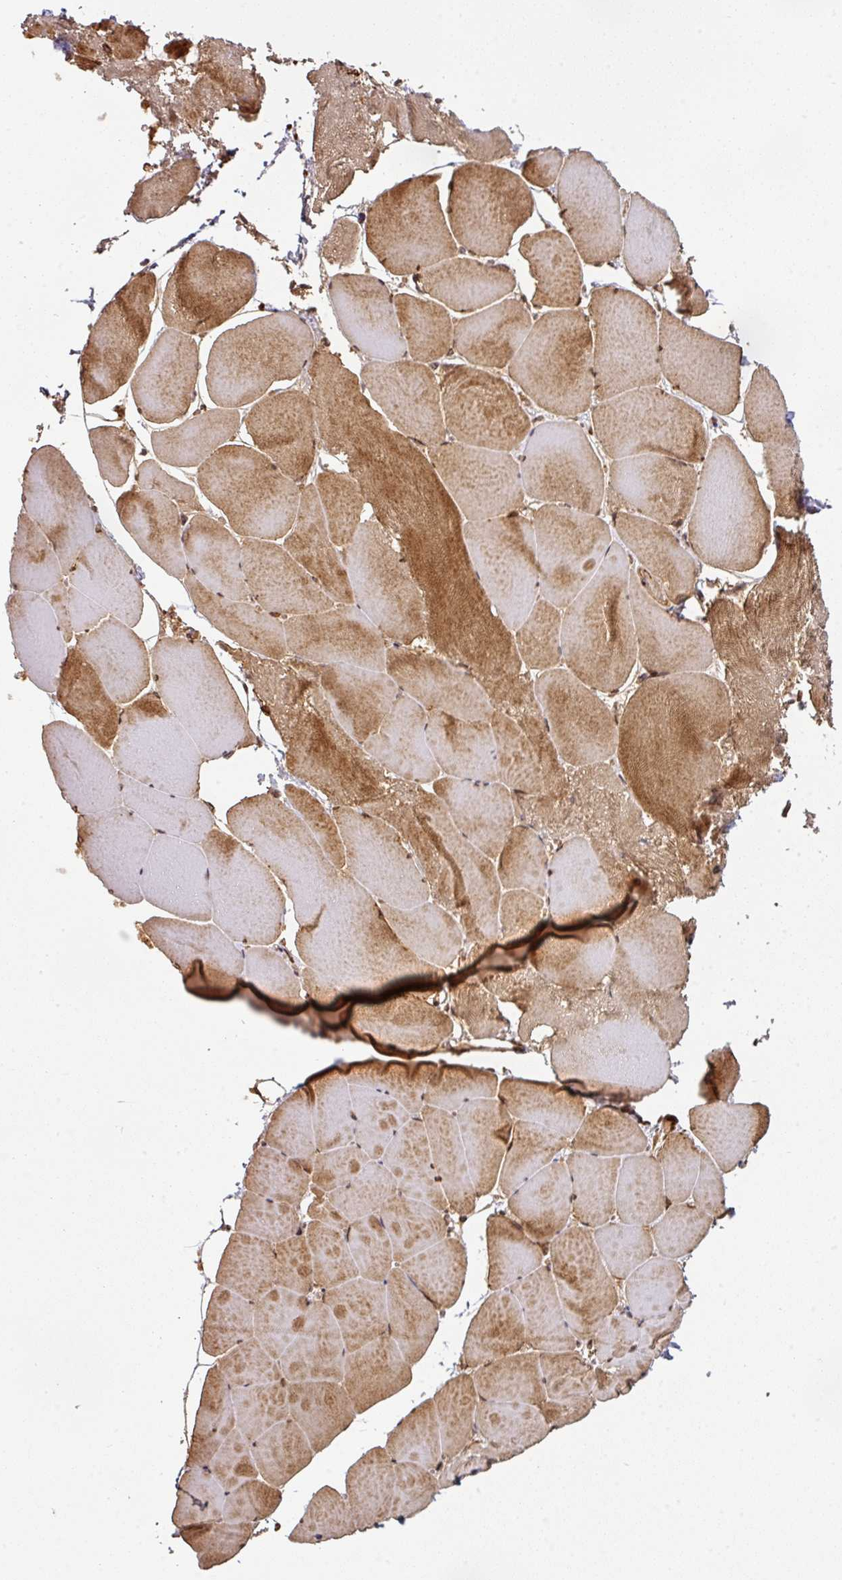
{"staining": {"intensity": "moderate", "quantity": ">75%", "location": "cytoplasmic/membranous,nuclear"}, "tissue": "skeletal muscle", "cell_type": "Myocytes", "image_type": "normal", "snomed": [{"axis": "morphology", "description": "Normal tissue, NOS"}, {"axis": "topography", "description": "Skeletal muscle"}], "caption": "IHC image of normal skeletal muscle stained for a protein (brown), which shows medium levels of moderate cytoplasmic/membranous,nuclear expression in approximately >75% of myocytes.", "gene": "TRAP1", "patient": {"sex": "female", "age": 64}}